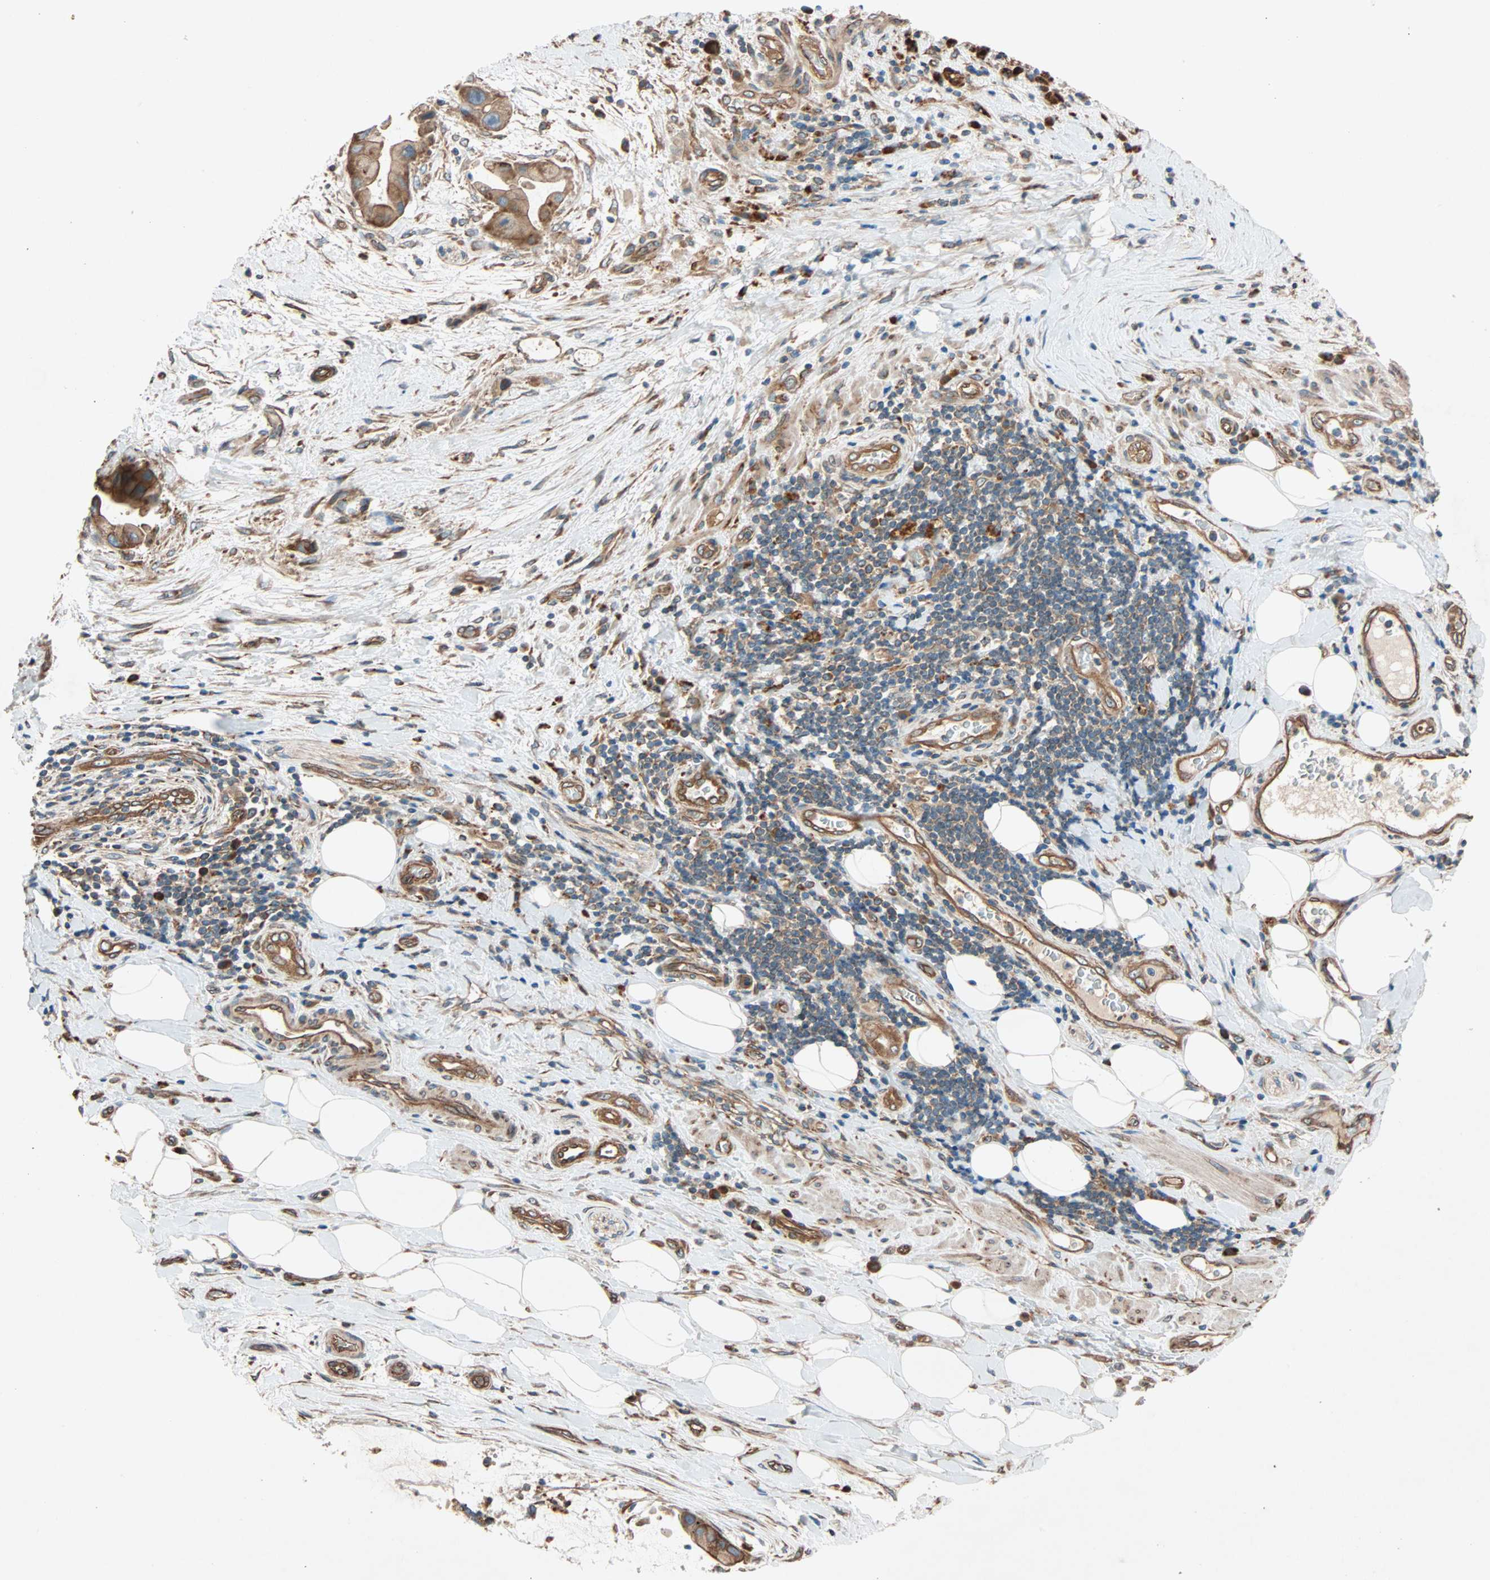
{"staining": {"intensity": "moderate", "quantity": ">75%", "location": "cytoplasmic/membranous"}, "tissue": "liver cancer", "cell_type": "Tumor cells", "image_type": "cancer", "snomed": [{"axis": "morphology", "description": "Normal tissue, NOS"}, {"axis": "morphology", "description": "Cholangiocarcinoma"}, {"axis": "topography", "description": "Liver"}, {"axis": "topography", "description": "Peripheral nerve tissue"}], "caption": "A histopathology image of human liver cholangiocarcinoma stained for a protein displays moderate cytoplasmic/membranous brown staining in tumor cells.", "gene": "PHYH", "patient": {"sex": "male", "age": 50}}